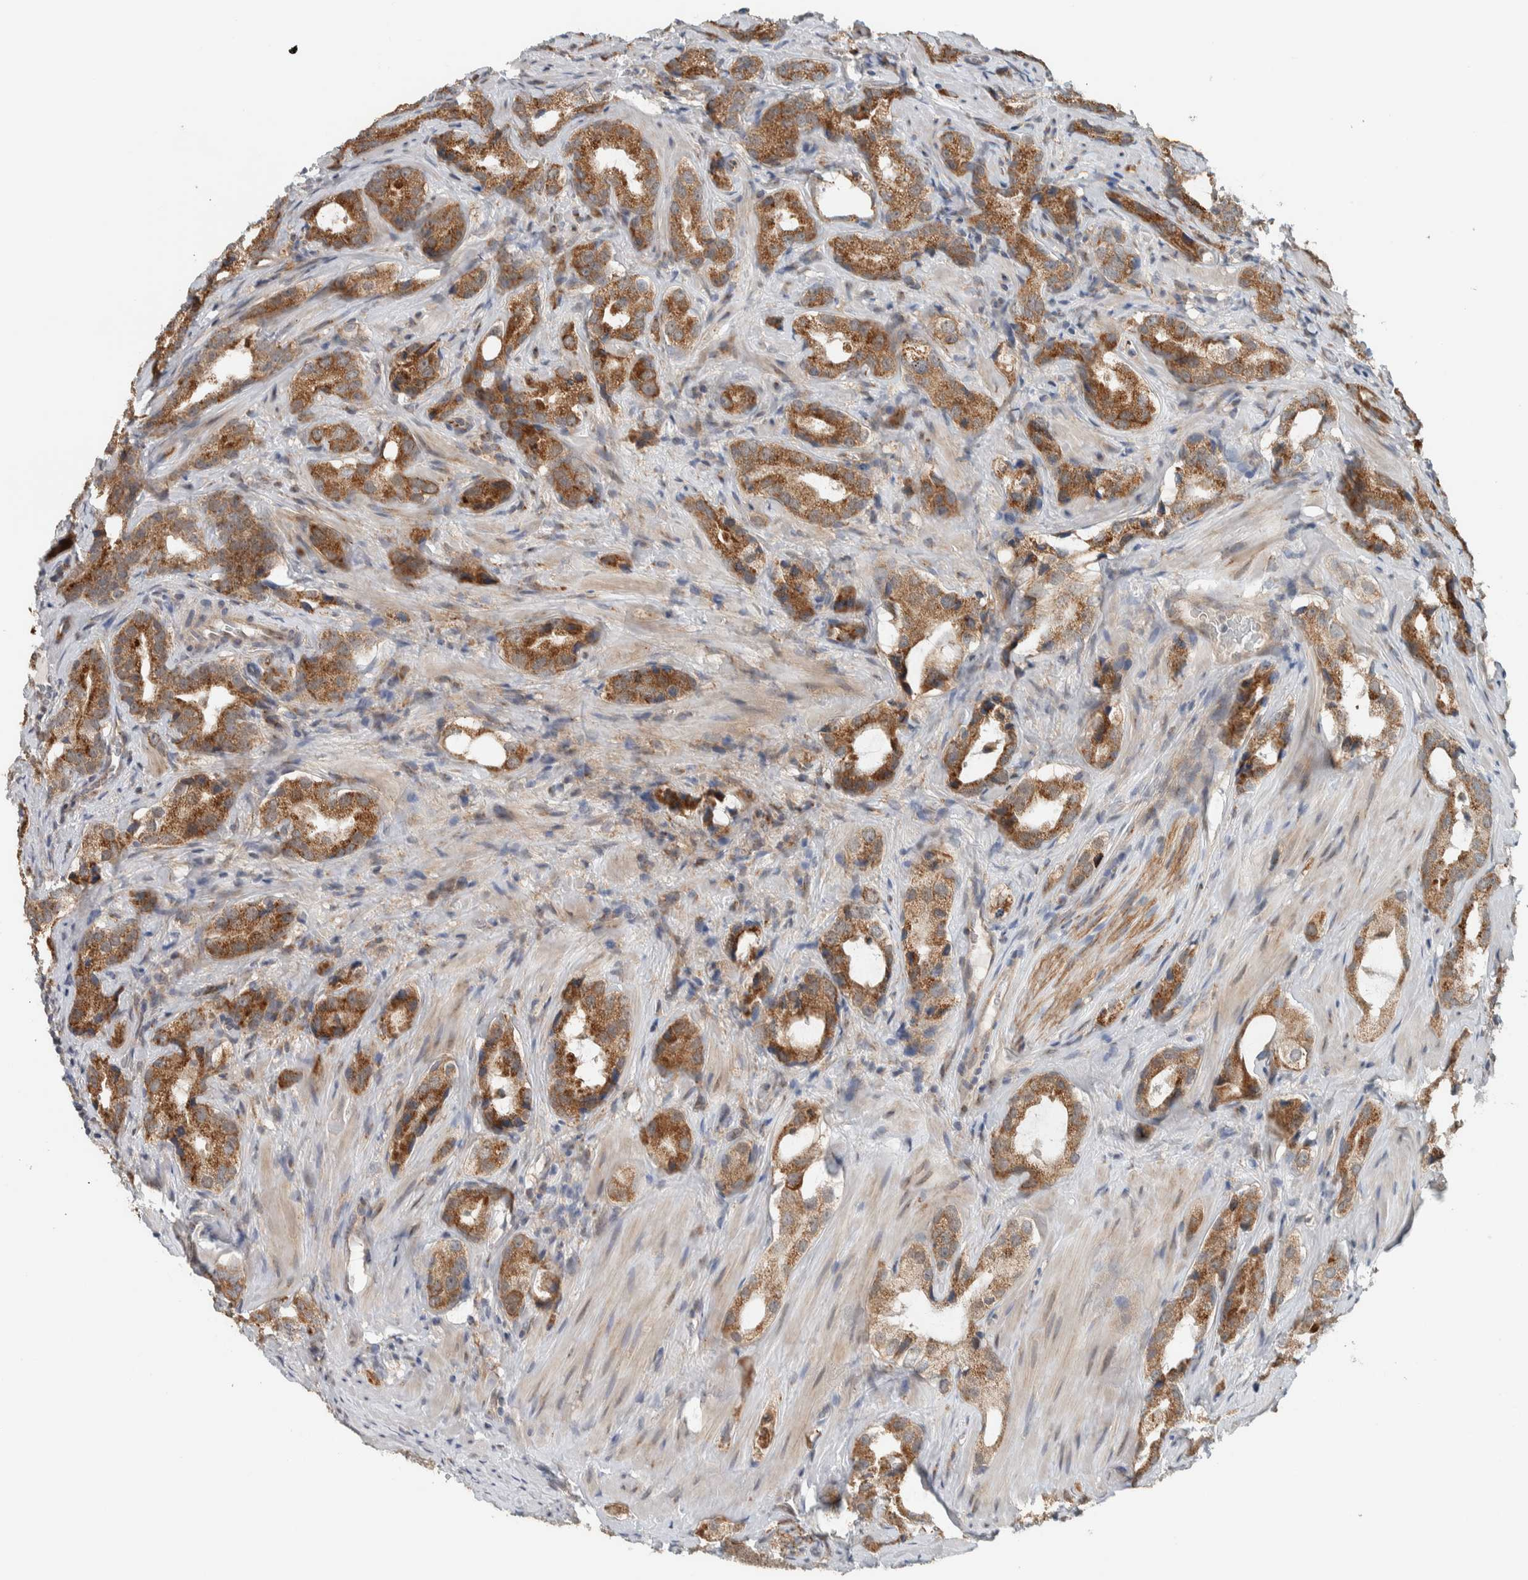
{"staining": {"intensity": "moderate", "quantity": ">75%", "location": "cytoplasmic/membranous"}, "tissue": "prostate cancer", "cell_type": "Tumor cells", "image_type": "cancer", "snomed": [{"axis": "morphology", "description": "Adenocarcinoma, High grade"}, {"axis": "topography", "description": "Prostate"}], "caption": "Moderate cytoplasmic/membranous expression is identified in approximately >75% of tumor cells in prostate high-grade adenocarcinoma. (brown staining indicates protein expression, while blue staining denotes nuclei).", "gene": "RERE", "patient": {"sex": "male", "age": 63}}